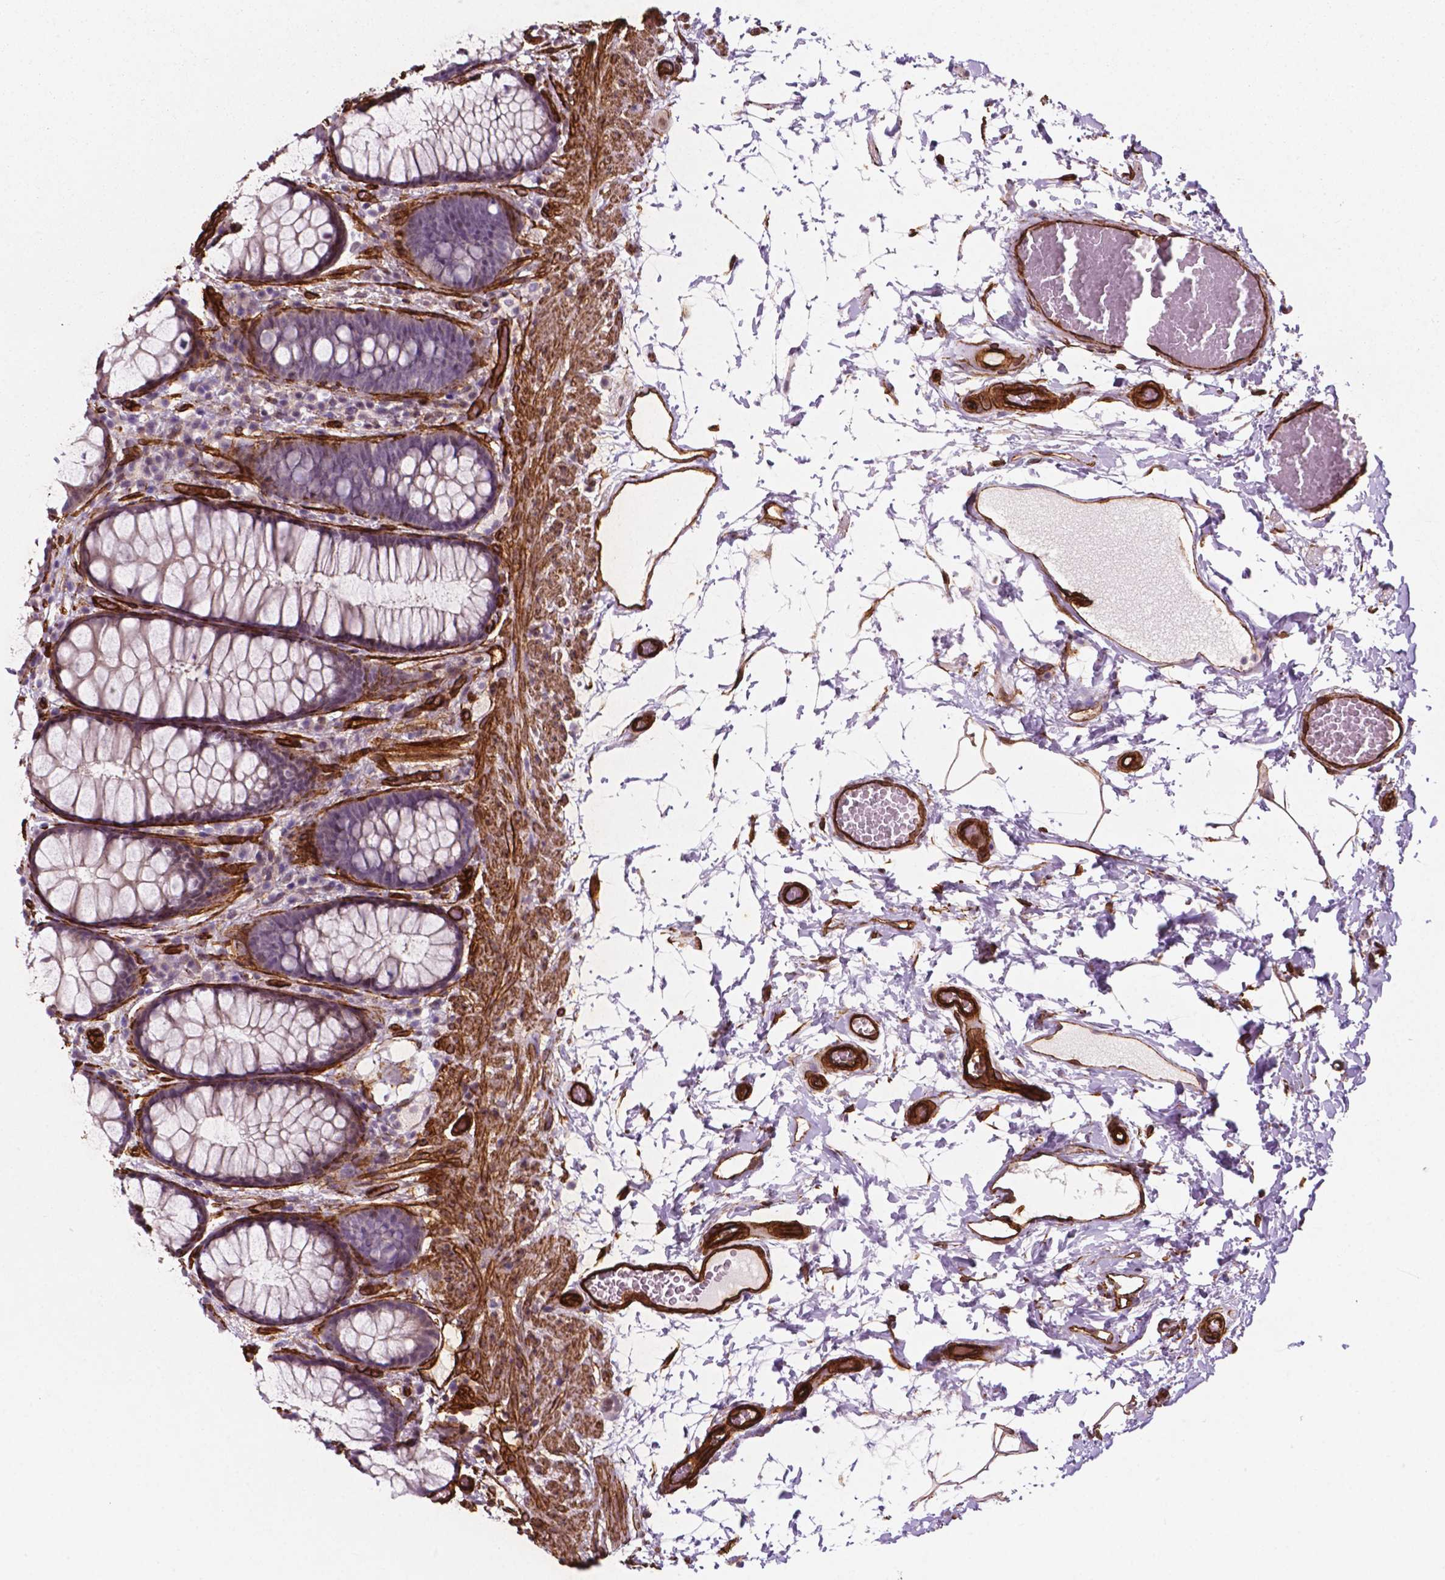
{"staining": {"intensity": "negative", "quantity": "none", "location": "none"}, "tissue": "rectum", "cell_type": "Glandular cells", "image_type": "normal", "snomed": [{"axis": "morphology", "description": "Normal tissue, NOS"}, {"axis": "topography", "description": "Rectum"}], "caption": "DAB (3,3'-diaminobenzidine) immunohistochemical staining of unremarkable rectum shows no significant staining in glandular cells.", "gene": "EGFL8", "patient": {"sex": "female", "age": 62}}